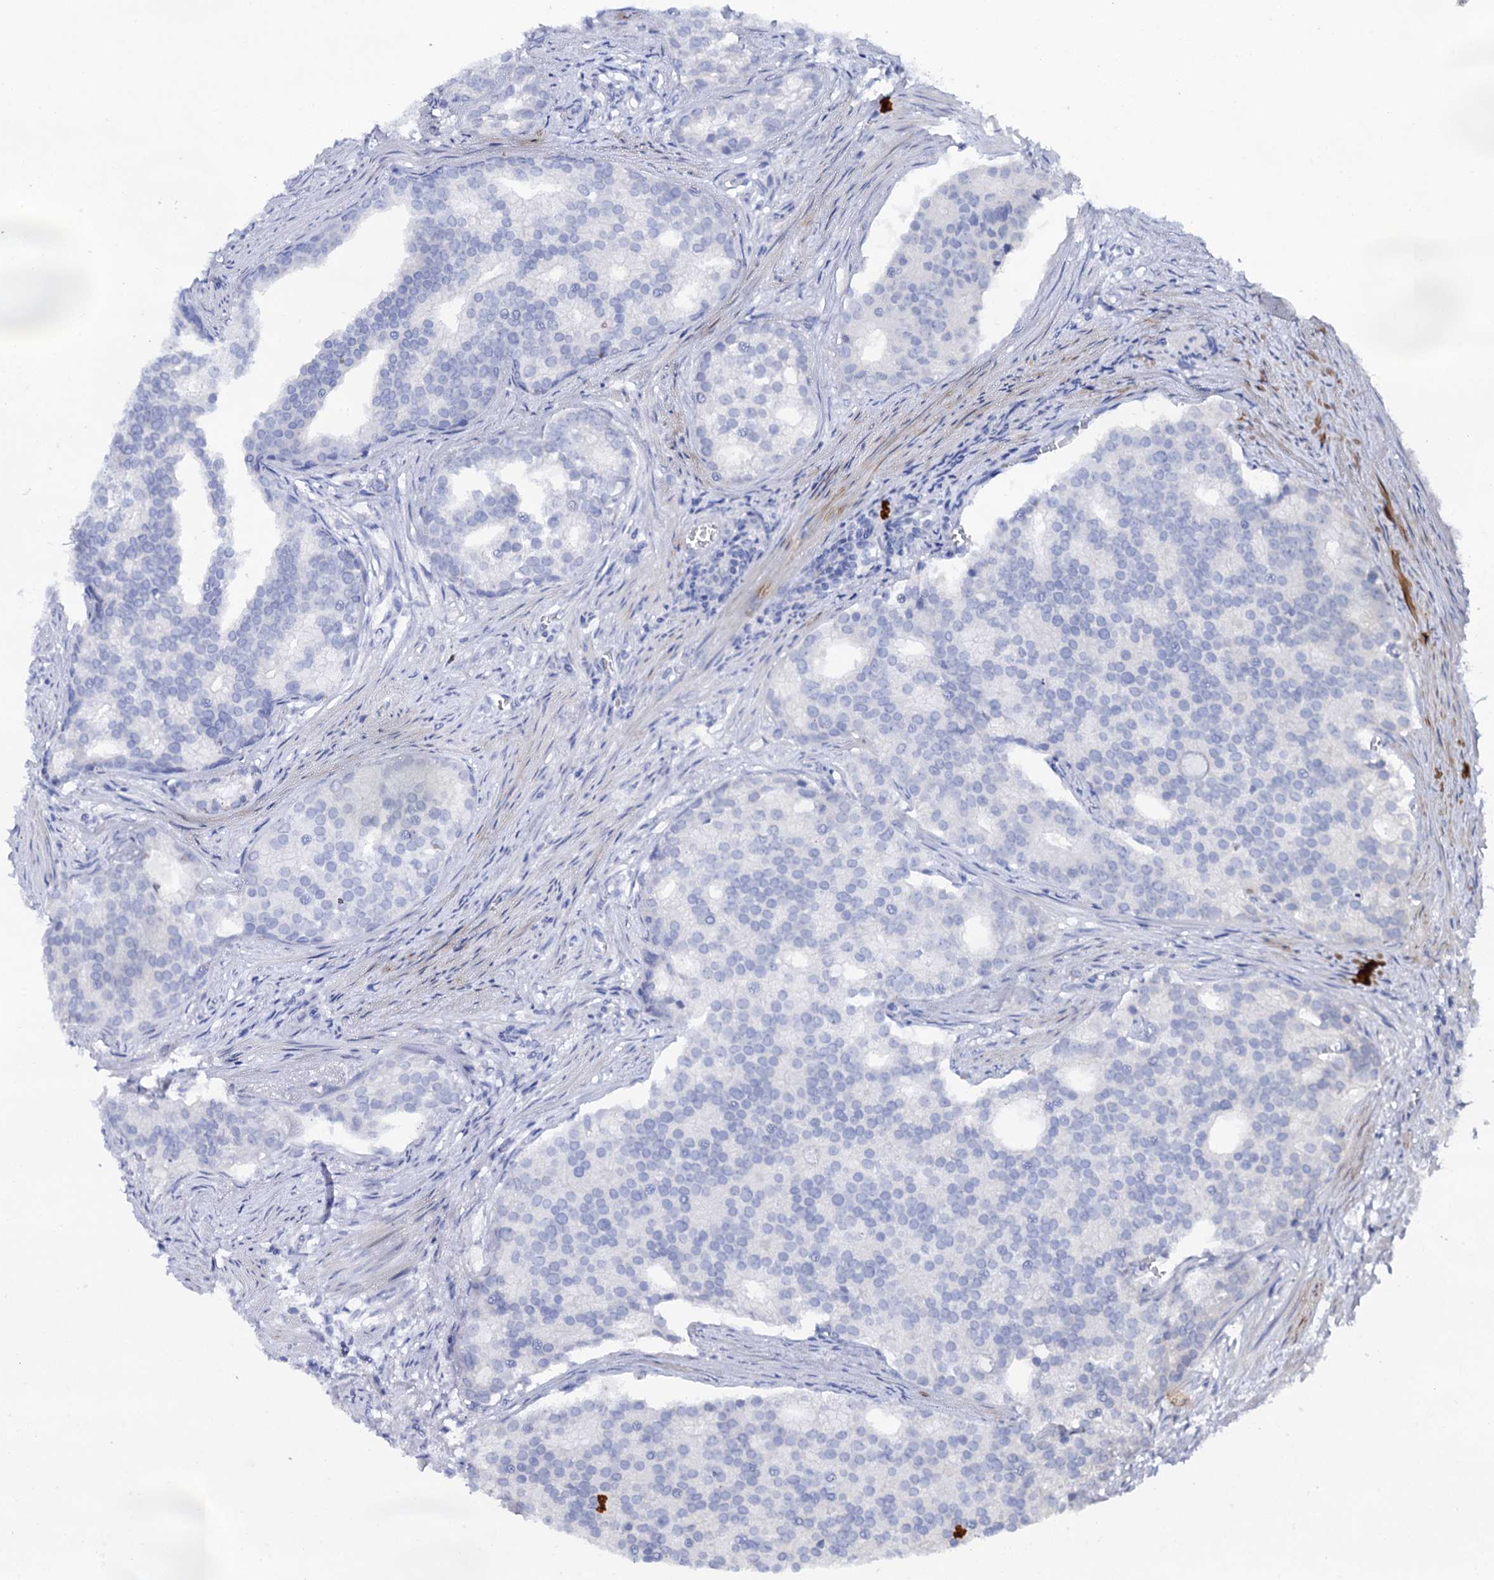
{"staining": {"intensity": "negative", "quantity": "none", "location": "none"}, "tissue": "prostate cancer", "cell_type": "Tumor cells", "image_type": "cancer", "snomed": [{"axis": "morphology", "description": "Adenocarcinoma, Low grade"}, {"axis": "topography", "description": "Prostate"}], "caption": "Immunohistochemistry (IHC) image of neoplastic tissue: prostate cancer (adenocarcinoma (low-grade)) stained with DAB exhibits no significant protein expression in tumor cells.", "gene": "CSAD", "patient": {"sex": "male", "age": 71}}